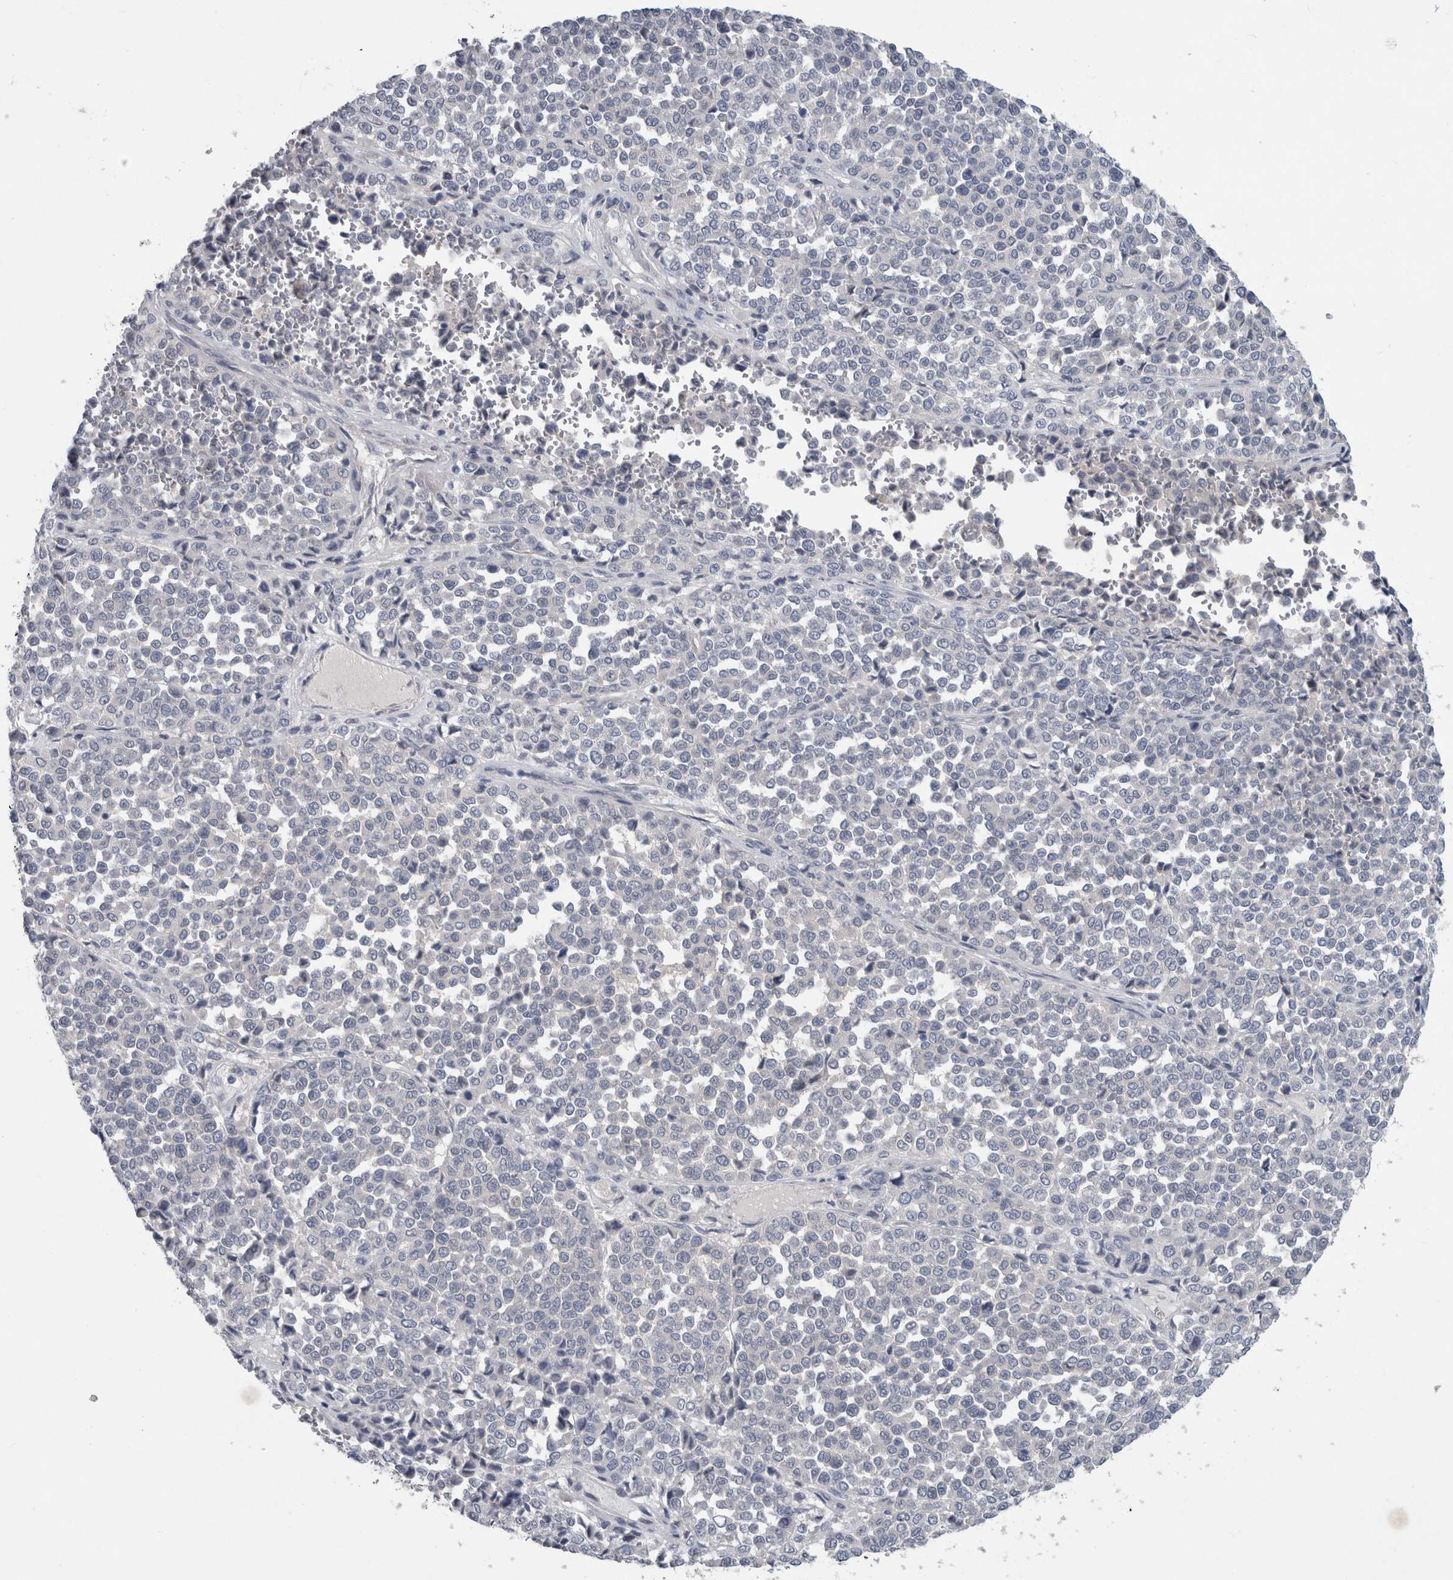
{"staining": {"intensity": "negative", "quantity": "none", "location": "none"}, "tissue": "melanoma", "cell_type": "Tumor cells", "image_type": "cancer", "snomed": [{"axis": "morphology", "description": "Malignant melanoma, Metastatic site"}, {"axis": "topography", "description": "Pancreas"}], "caption": "Tumor cells show no significant staining in melanoma. (Stains: DAB immunohistochemistry with hematoxylin counter stain, Microscopy: brightfield microscopy at high magnification).", "gene": "FAM83H", "patient": {"sex": "female", "age": 30}}